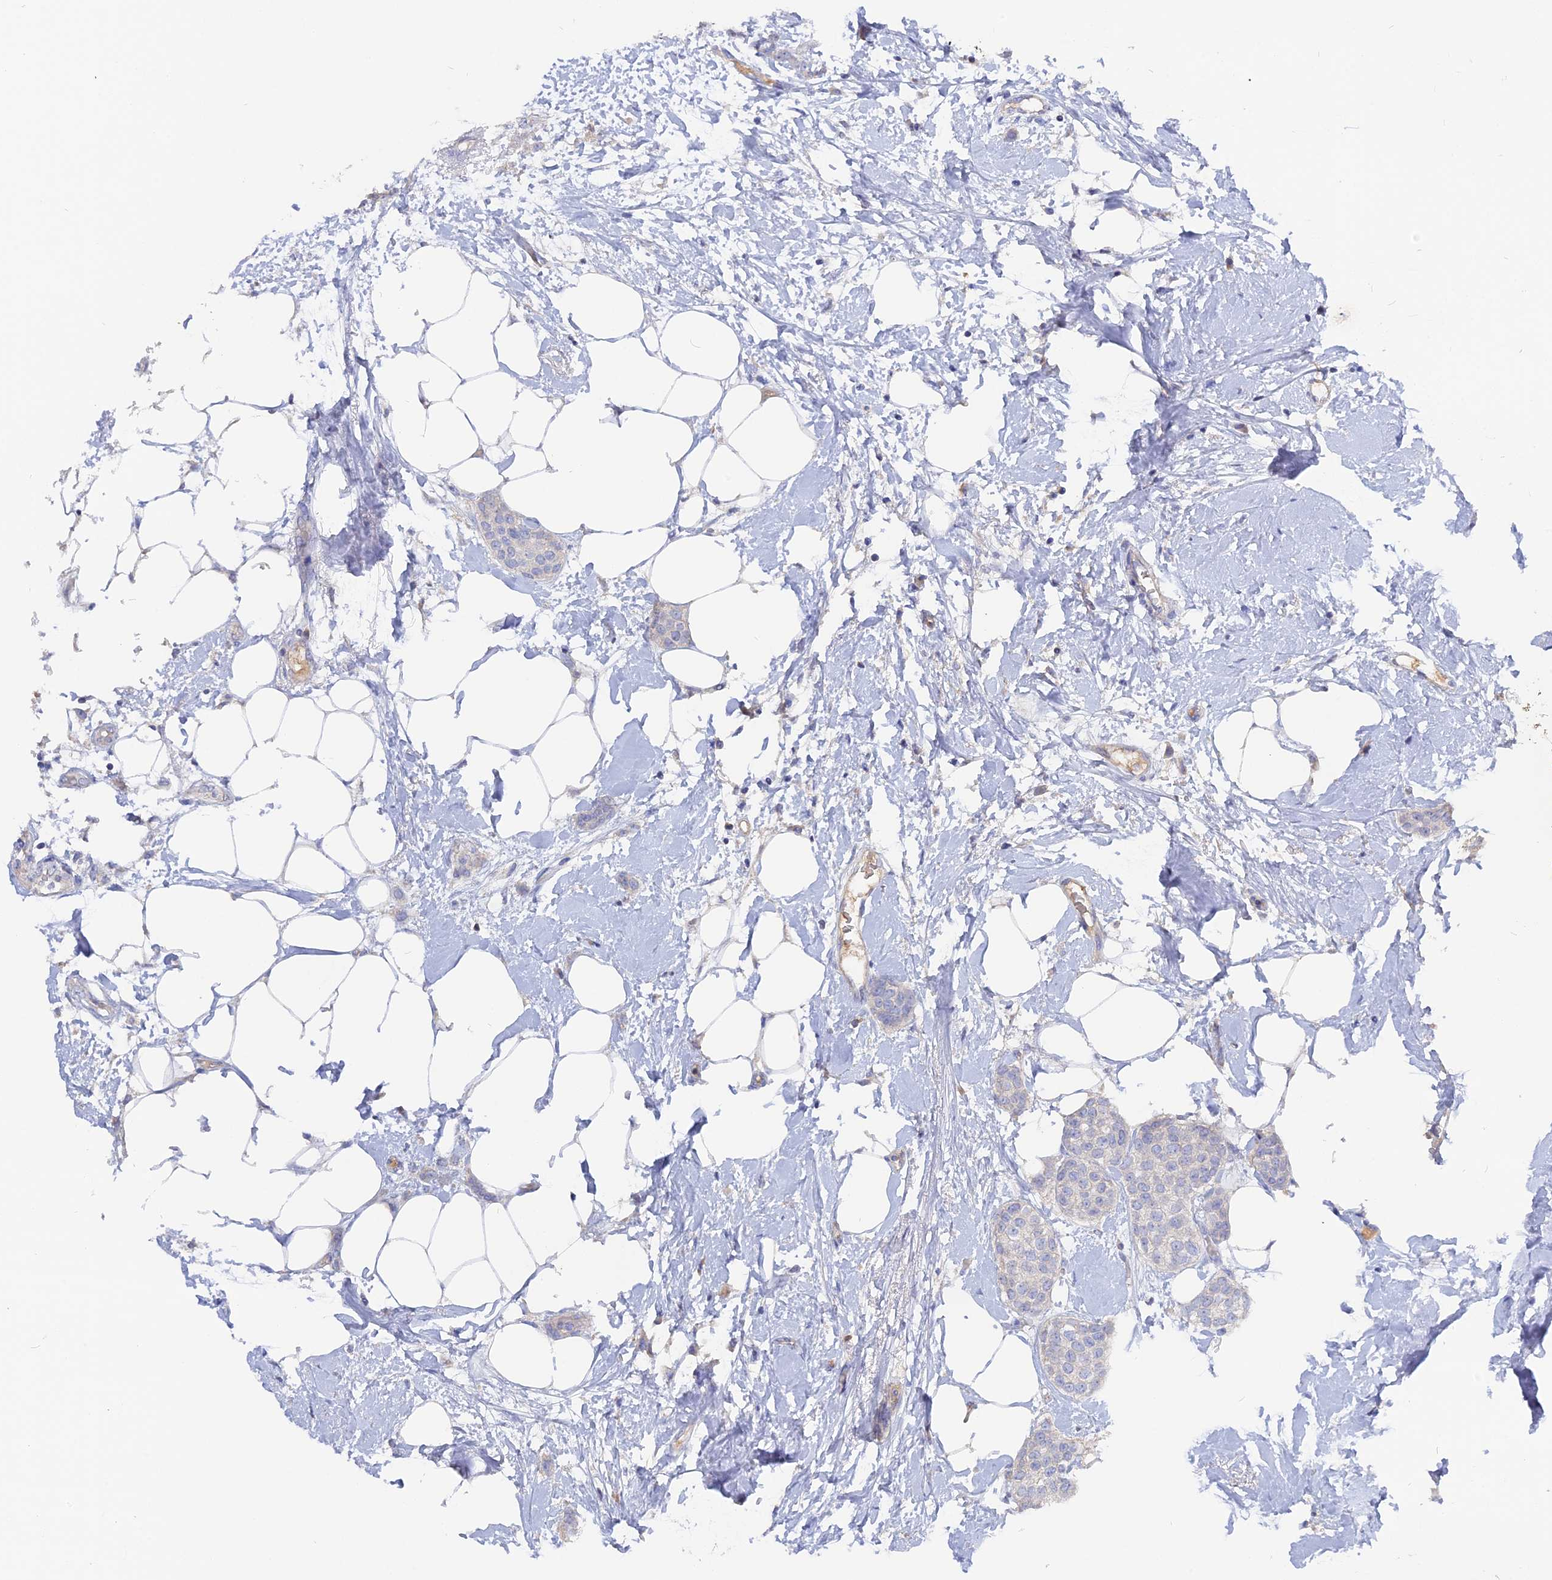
{"staining": {"intensity": "negative", "quantity": "none", "location": "none"}, "tissue": "breast cancer", "cell_type": "Tumor cells", "image_type": "cancer", "snomed": [{"axis": "morphology", "description": "Duct carcinoma"}, {"axis": "topography", "description": "Breast"}], "caption": "Protein analysis of breast cancer displays no significant expression in tumor cells.", "gene": "ADGRA1", "patient": {"sex": "female", "age": 72}}